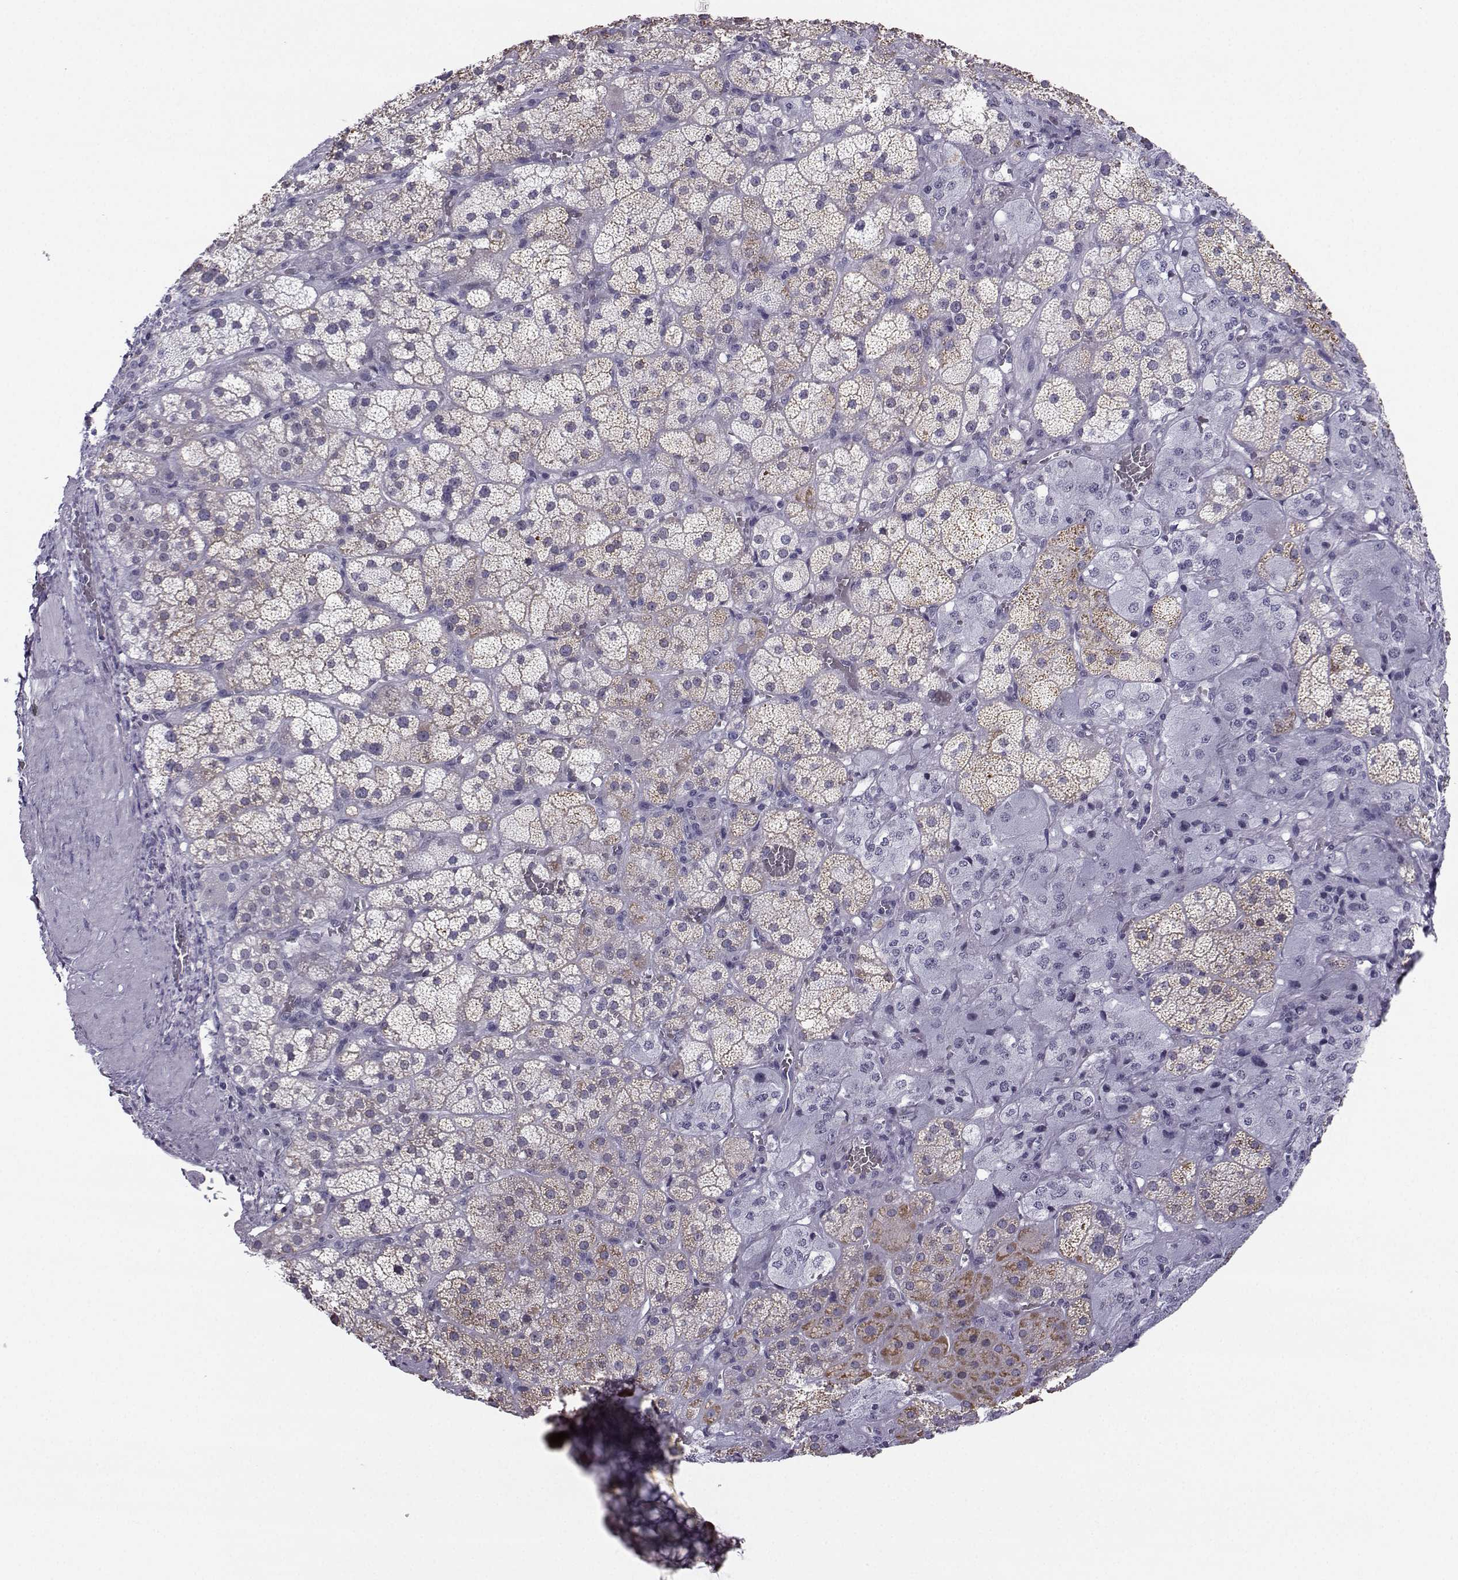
{"staining": {"intensity": "moderate", "quantity": "<25%", "location": "cytoplasmic/membranous"}, "tissue": "adrenal gland", "cell_type": "Glandular cells", "image_type": "normal", "snomed": [{"axis": "morphology", "description": "Normal tissue, NOS"}, {"axis": "topography", "description": "Adrenal gland"}], "caption": "This is a micrograph of IHC staining of benign adrenal gland, which shows moderate expression in the cytoplasmic/membranous of glandular cells.", "gene": "LHX1", "patient": {"sex": "male", "age": 57}}